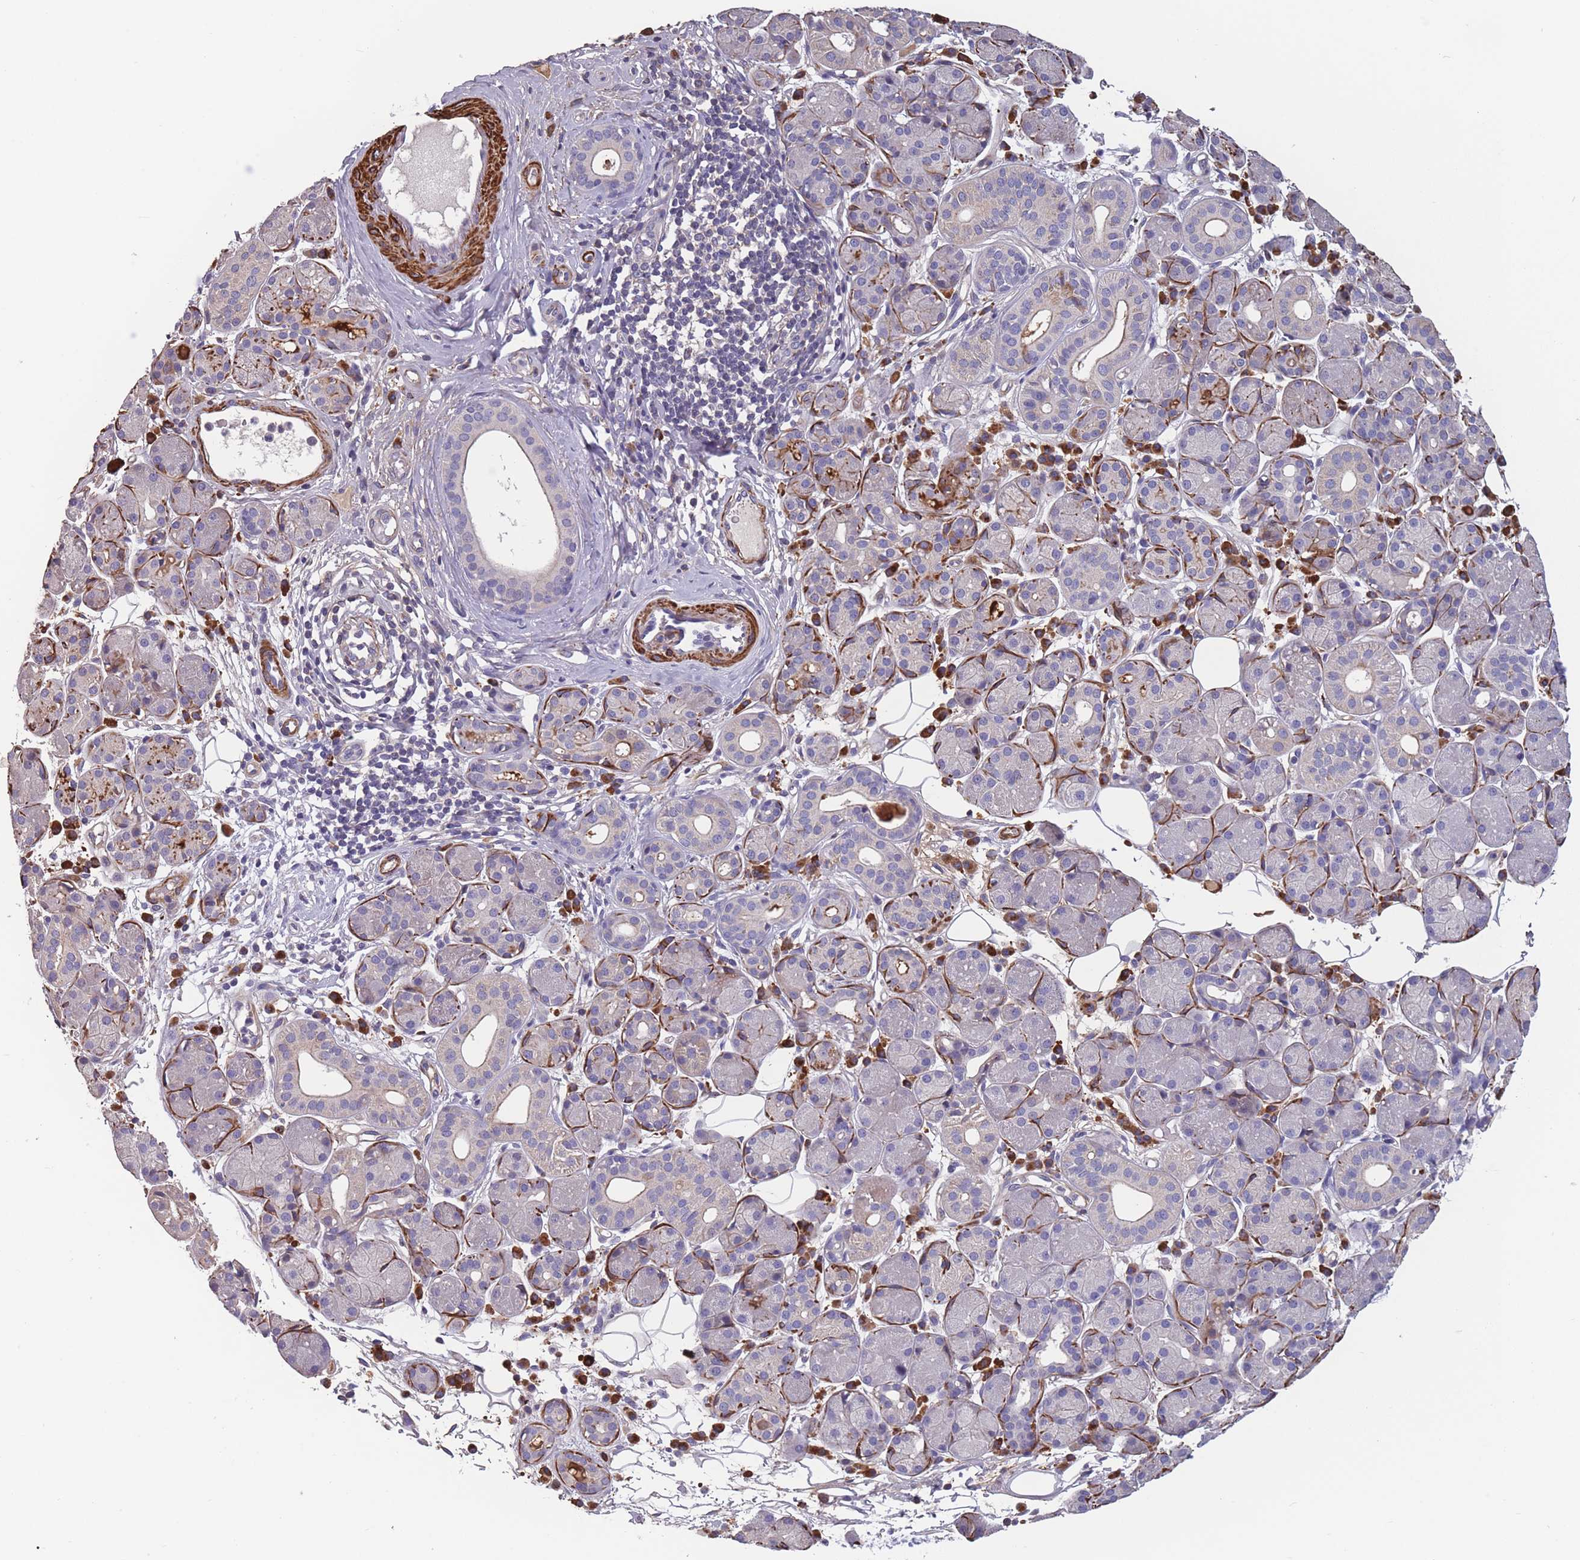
{"staining": {"intensity": "moderate", "quantity": "<25%", "location": "cytoplasmic/membranous"}, "tissue": "salivary gland", "cell_type": "Glandular cells", "image_type": "normal", "snomed": [{"axis": "morphology", "description": "Squamous cell carcinoma, NOS"}, {"axis": "topography", "description": "Skin"}, {"axis": "topography", "description": "Head-Neck"}], "caption": "Salivary gland stained with a brown dye demonstrates moderate cytoplasmic/membranous positive positivity in about <25% of glandular cells.", "gene": "TOMM40L", "patient": {"sex": "male", "age": 80}}